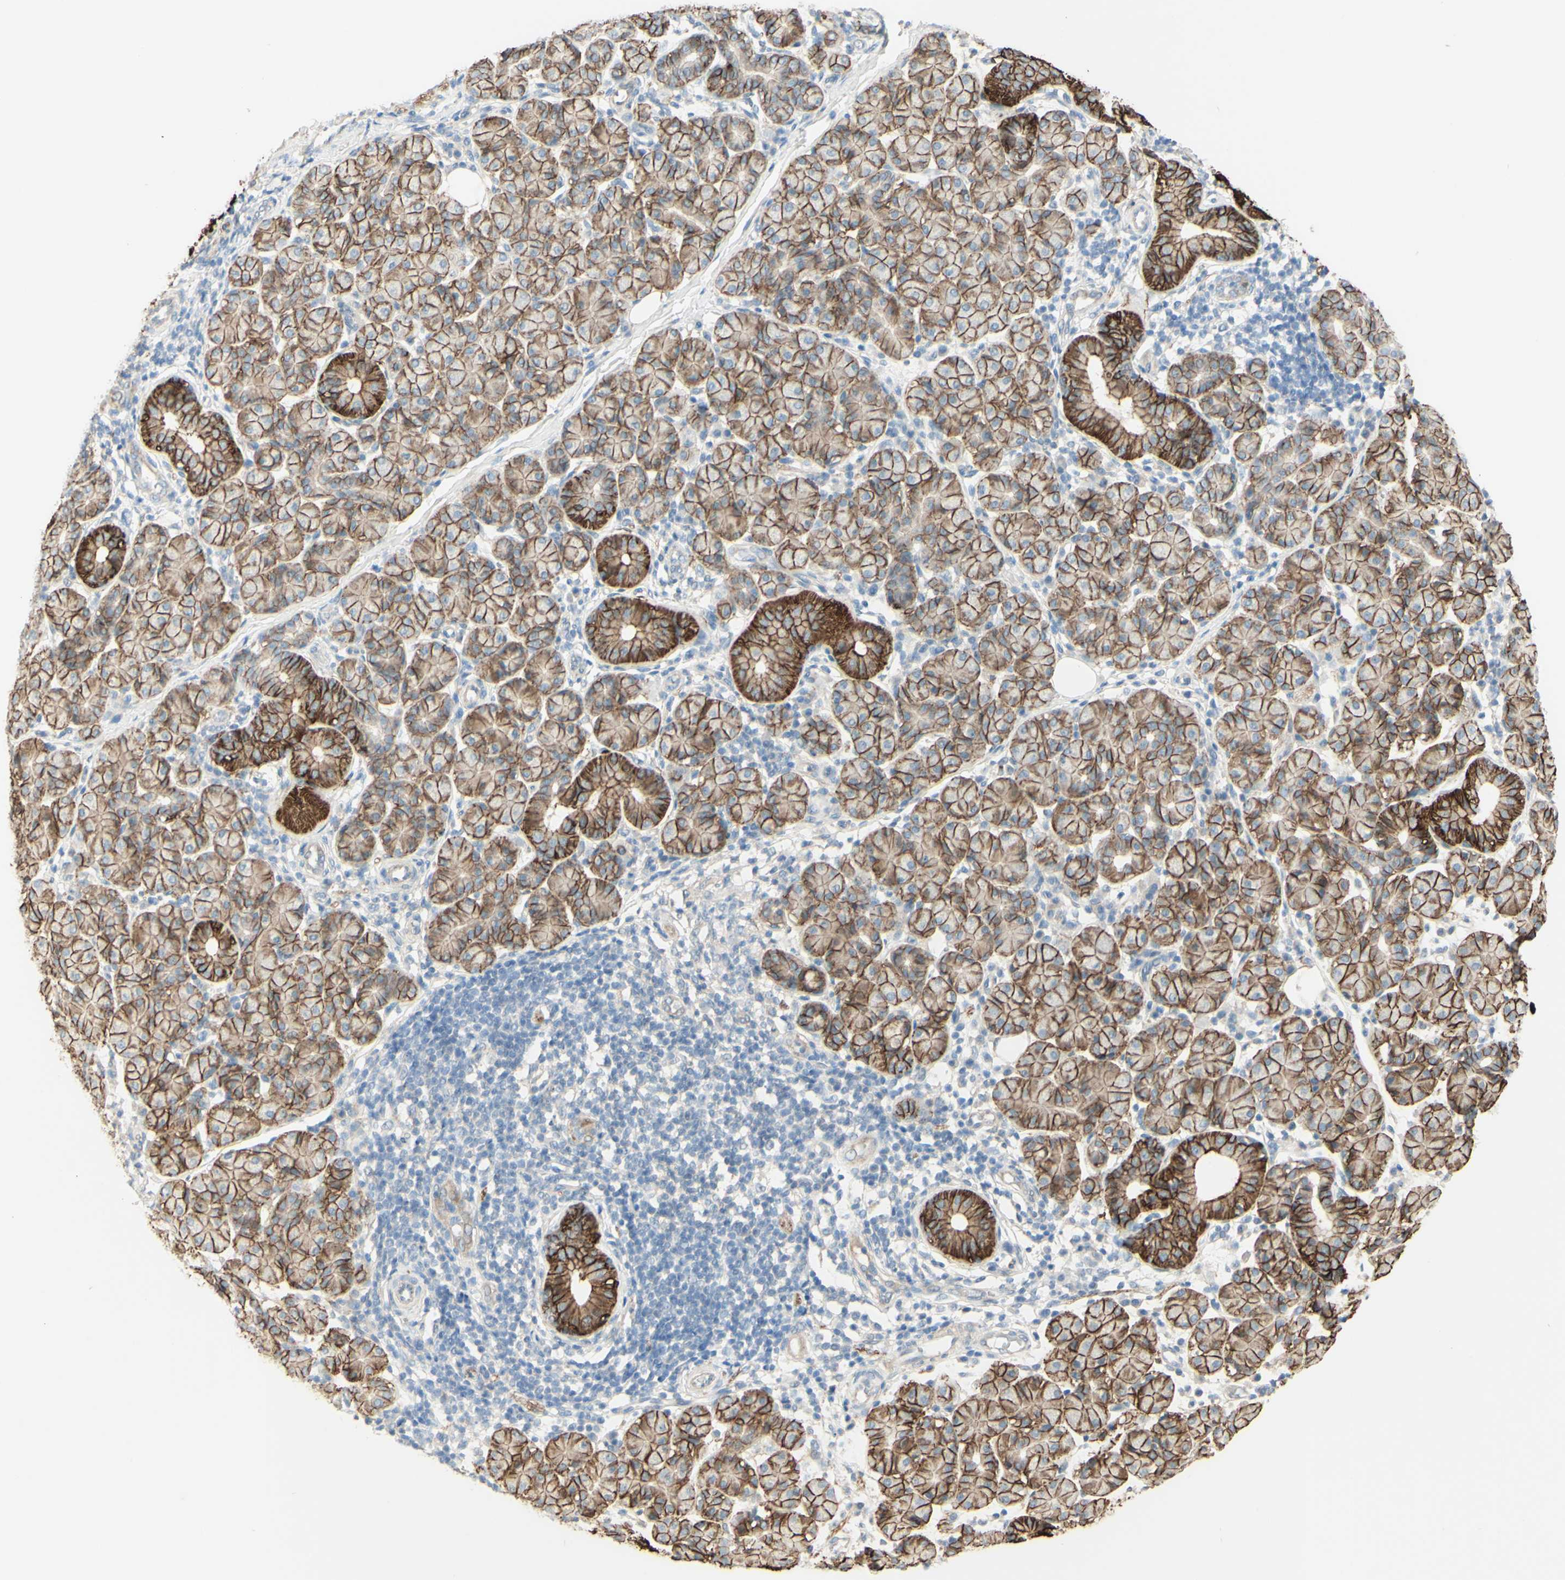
{"staining": {"intensity": "moderate", "quantity": ">75%", "location": "cytoplasmic/membranous"}, "tissue": "salivary gland", "cell_type": "Glandular cells", "image_type": "normal", "snomed": [{"axis": "morphology", "description": "Normal tissue, NOS"}, {"axis": "morphology", "description": "Inflammation, NOS"}, {"axis": "topography", "description": "Lymph node"}, {"axis": "topography", "description": "Salivary gland"}], "caption": "A medium amount of moderate cytoplasmic/membranous staining is seen in approximately >75% of glandular cells in normal salivary gland. The protein of interest is shown in brown color, while the nuclei are stained blue.", "gene": "RNF149", "patient": {"sex": "male", "age": 3}}